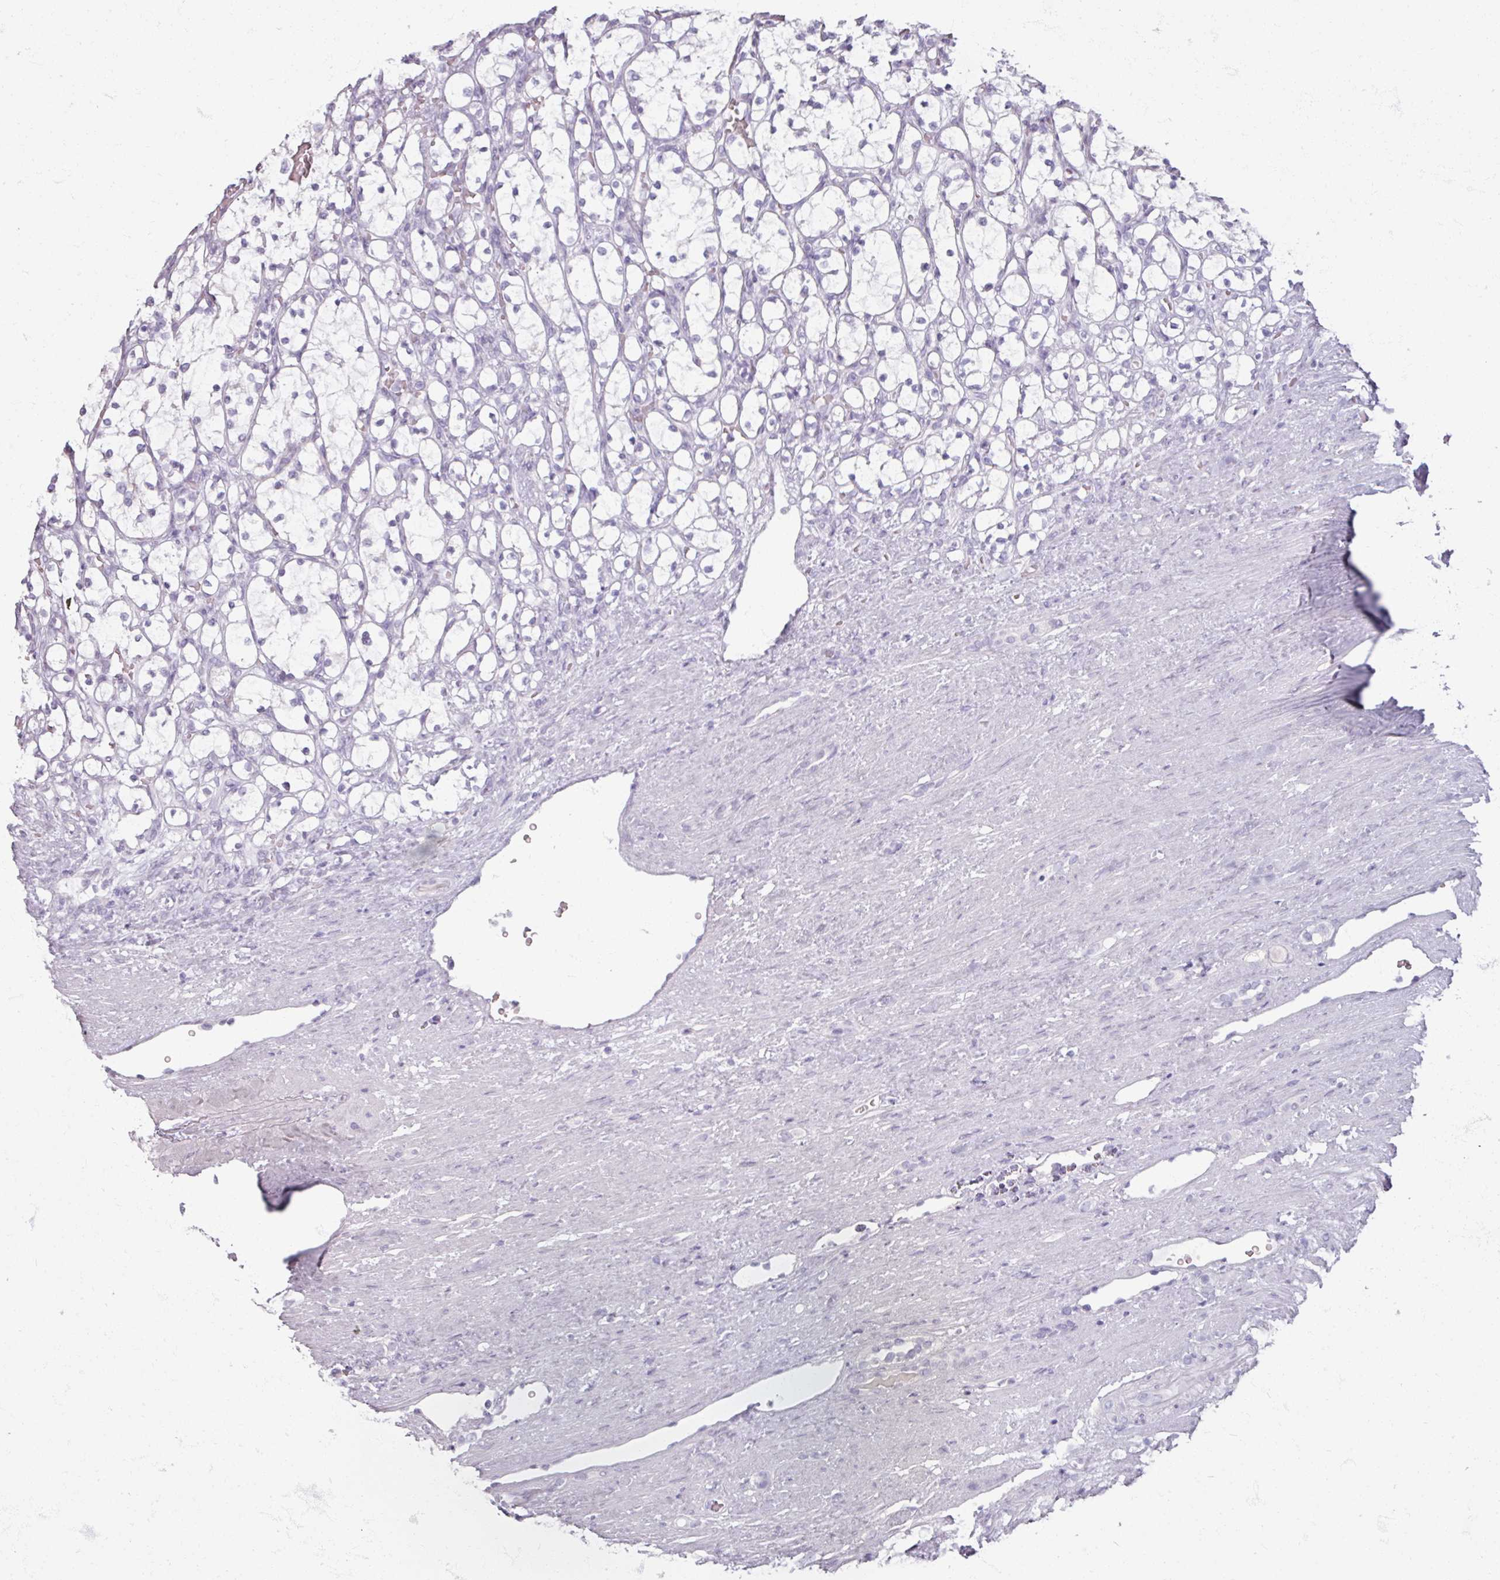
{"staining": {"intensity": "negative", "quantity": "none", "location": "none"}, "tissue": "renal cancer", "cell_type": "Tumor cells", "image_type": "cancer", "snomed": [{"axis": "morphology", "description": "Adenocarcinoma, NOS"}, {"axis": "topography", "description": "Kidney"}], "caption": "Tumor cells show no significant protein expression in adenocarcinoma (renal). (DAB immunohistochemistry (IHC) with hematoxylin counter stain).", "gene": "TG", "patient": {"sex": "female", "age": 69}}